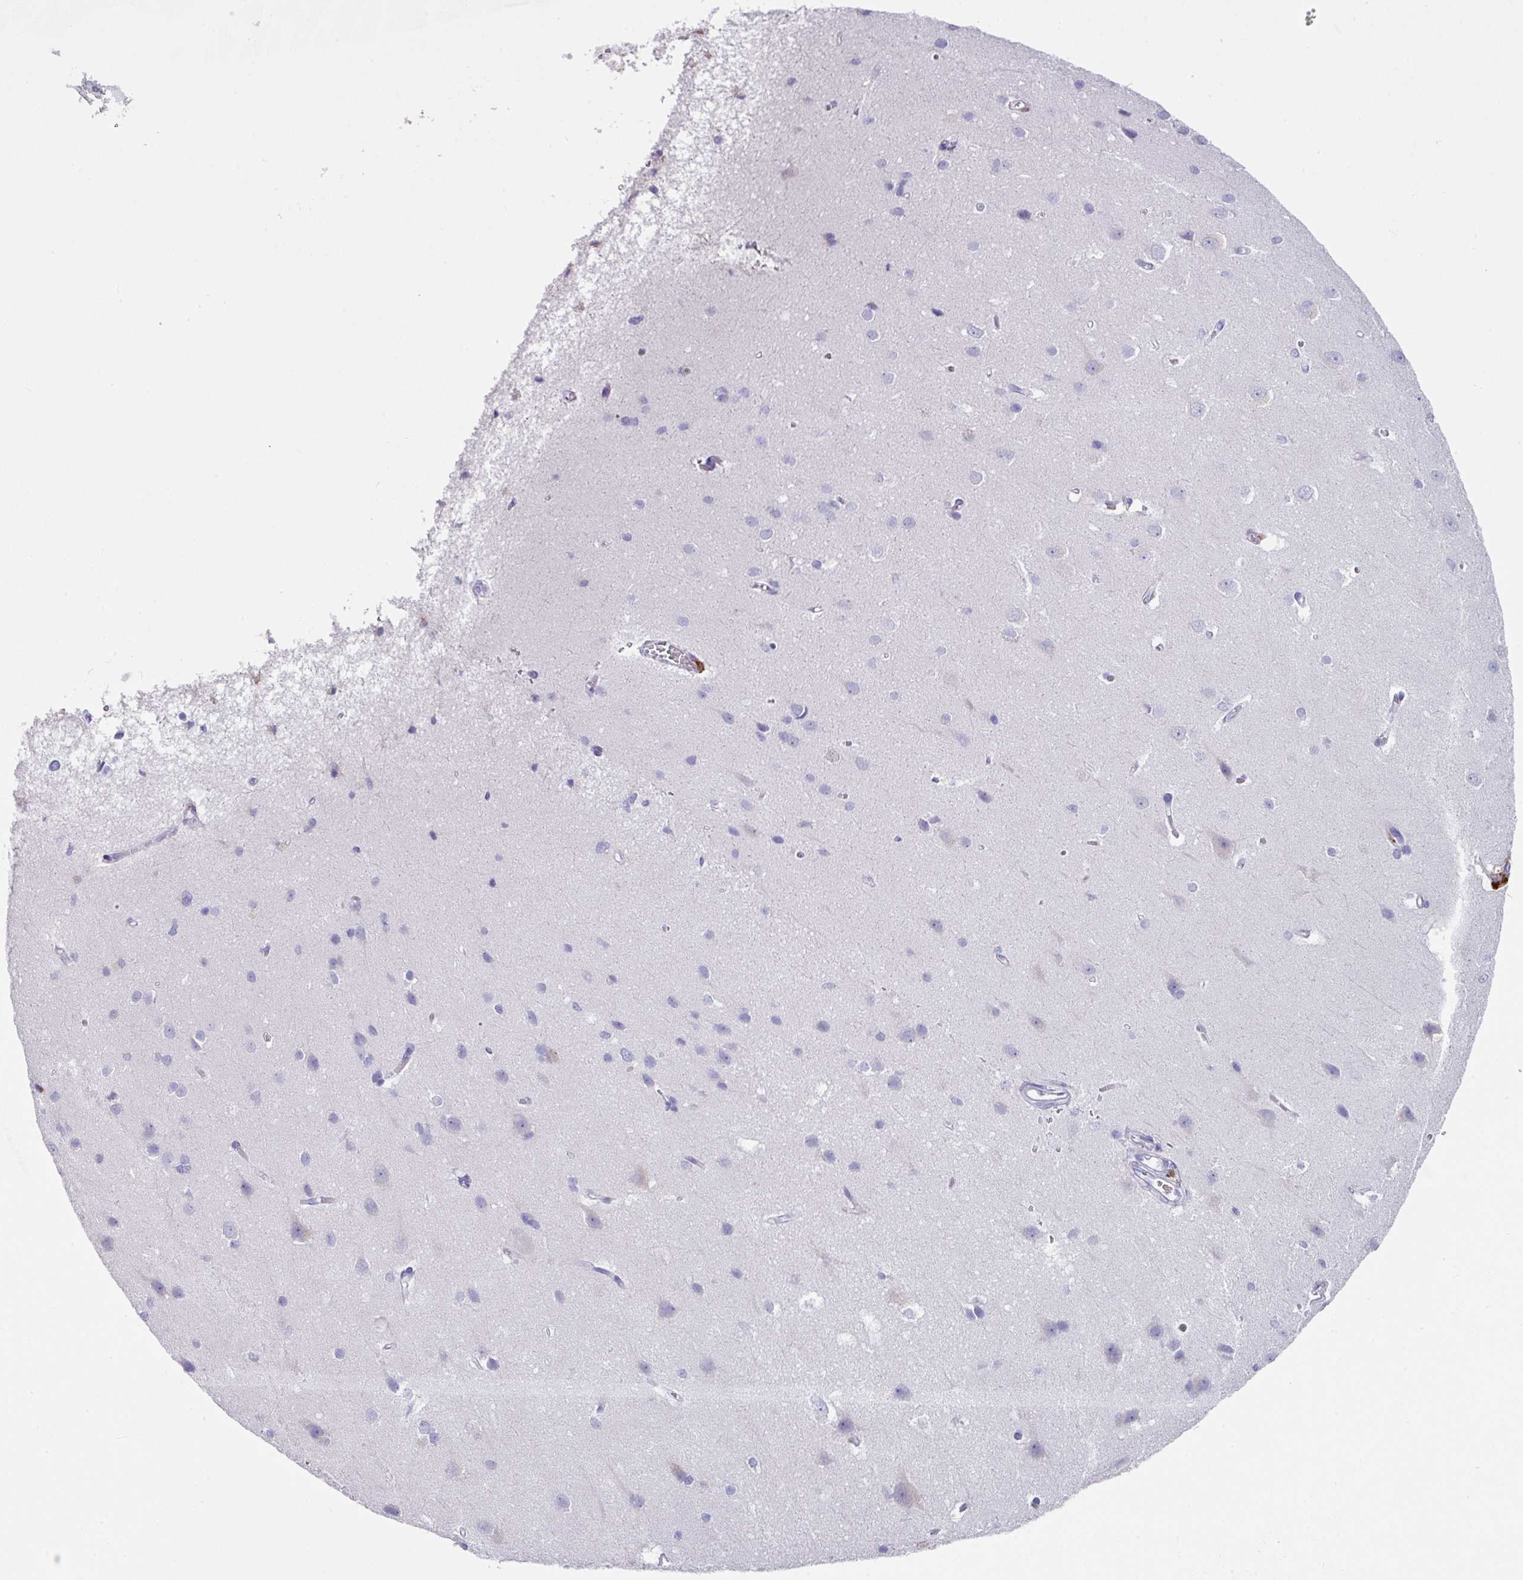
{"staining": {"intensity": "negative", "quantity": "none", "location": "none"}, "tissue": "cerebral cortex", "cell_type": "Endothelial cells", "image_type": "normal", "snomed": [{"axis": "morphology", "description": "Normal tissue, NOS"}, {"axis": "topography", "description": "Cerebral cortex"}], "caption": "IHC histopathology image of unremarkable cerebral cortex stained for a protein (brown), which exhibits no staining in endothelial cells.", "gene": "CPVL", "patient": {"sex": "male", "age": 37}}